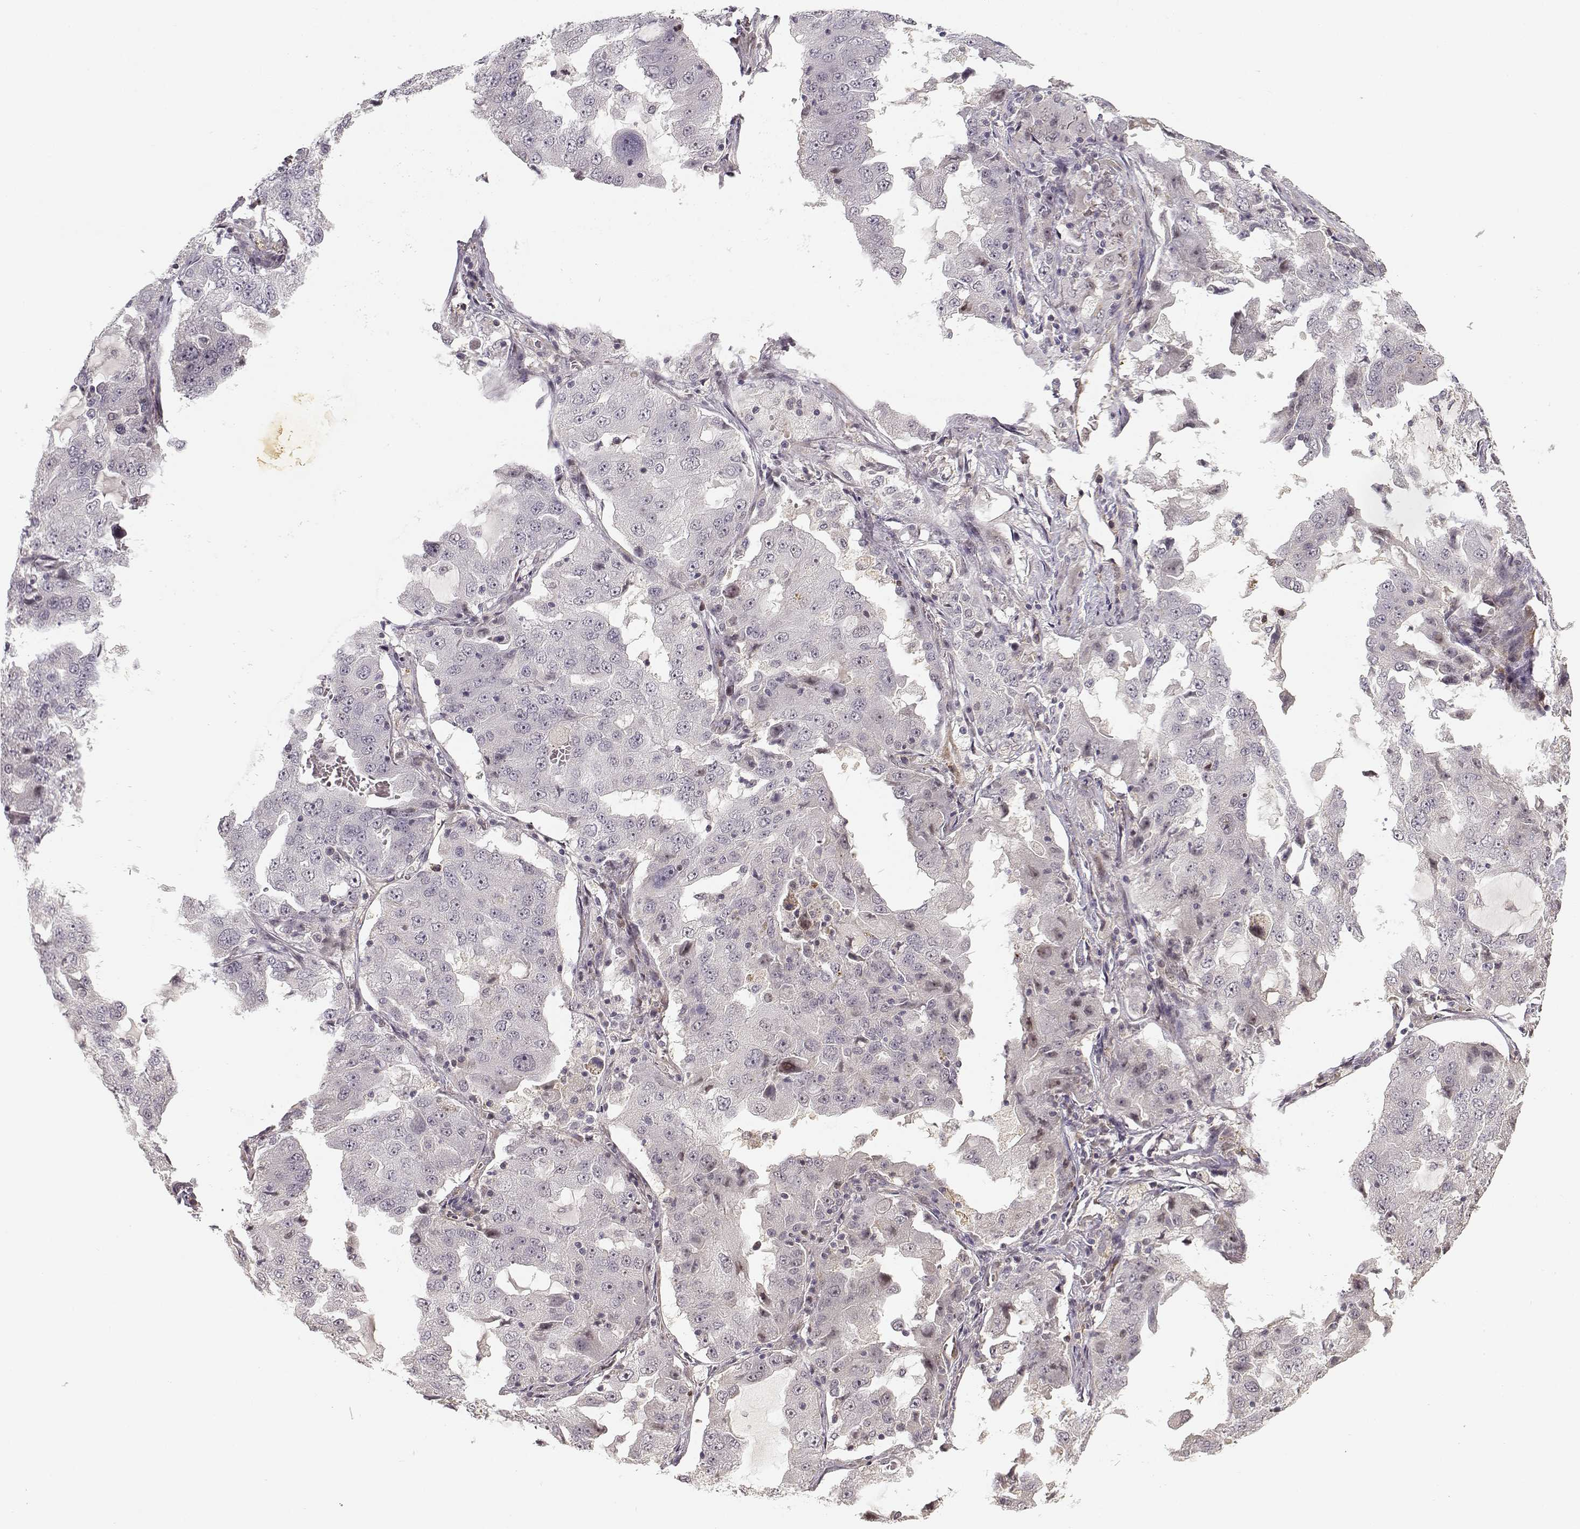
{"staining": {"intensity": "negative", "quantity": "none", "location": "none"}, "tissue": "lung cancer", "cell_type": "Tumor cells", "image_type": "cancer", "snomed": [{"axis": "morphology", "description": "Adenocarcinoma, NOS"}, {"axis": "topography", "description": "Lung"}], "caption": "Protein analysis of lung adenocarcinoma reveals no significant staining in tumor cells.", "gene": "RGS9BP", "patient": {"sex": "female", "age": 61}}